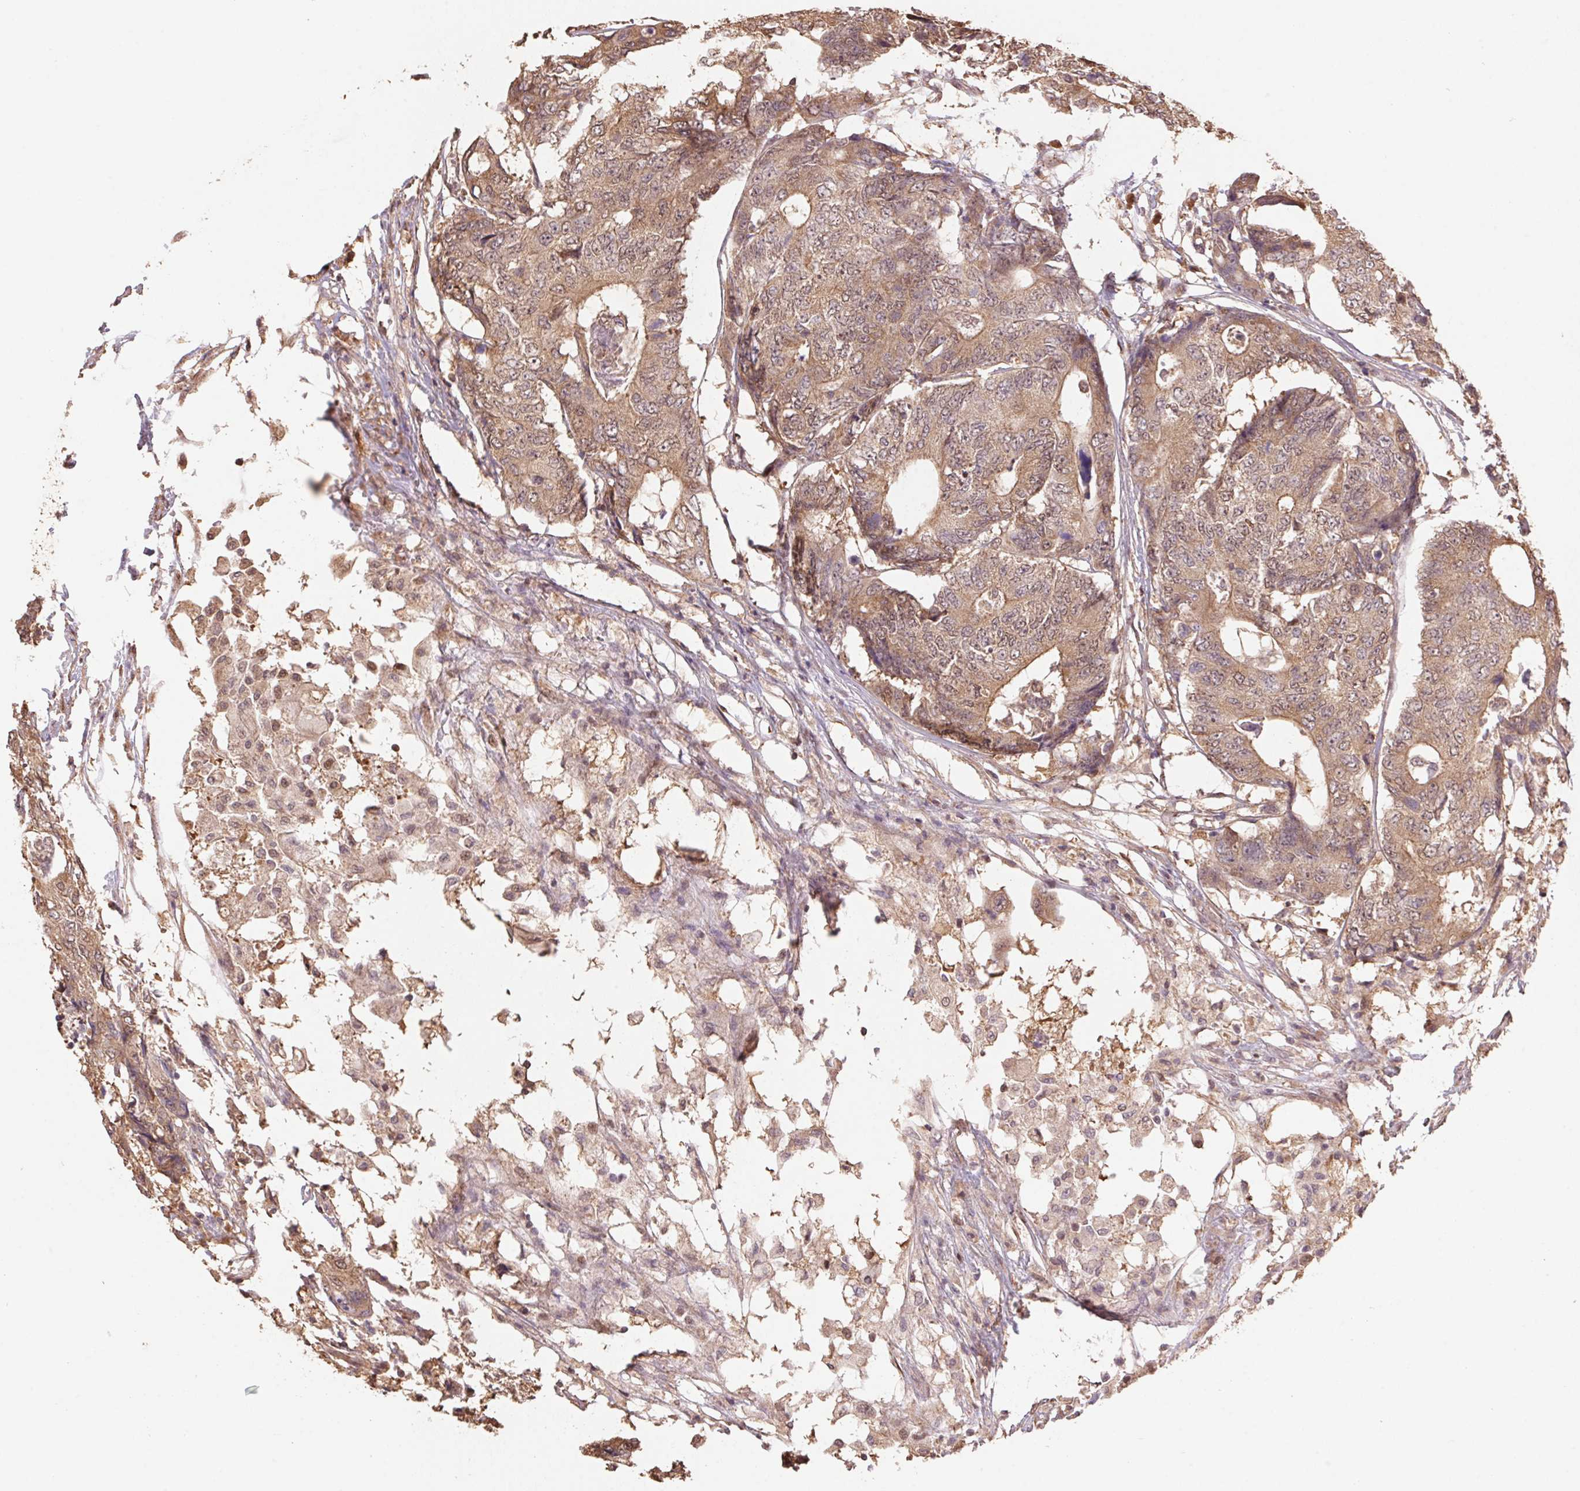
{"staining": {"intensity": "moderate", "quantity": ">75%", "location": "cytoplasmic/membranous,nuclear"}, "tissue": "colorectal cancer", "cell_type": "Tumor cells", "image_type": "cancer", "snomed": [{"axis": "morphology", "description": "Adenocarcinoma, NOS"}, {"axis": "topography", "description": "Colon"}], "caption": "Immunohistochemistry (DAB) staining of human colorectal cancer (adenocarcinoma) exhibits moderate cytoplasmic/membranous and nuclear protein expression in about >75% of tumor cells.", "gene": "CUTA", "patient": {"sex": "female", "age": 48}}